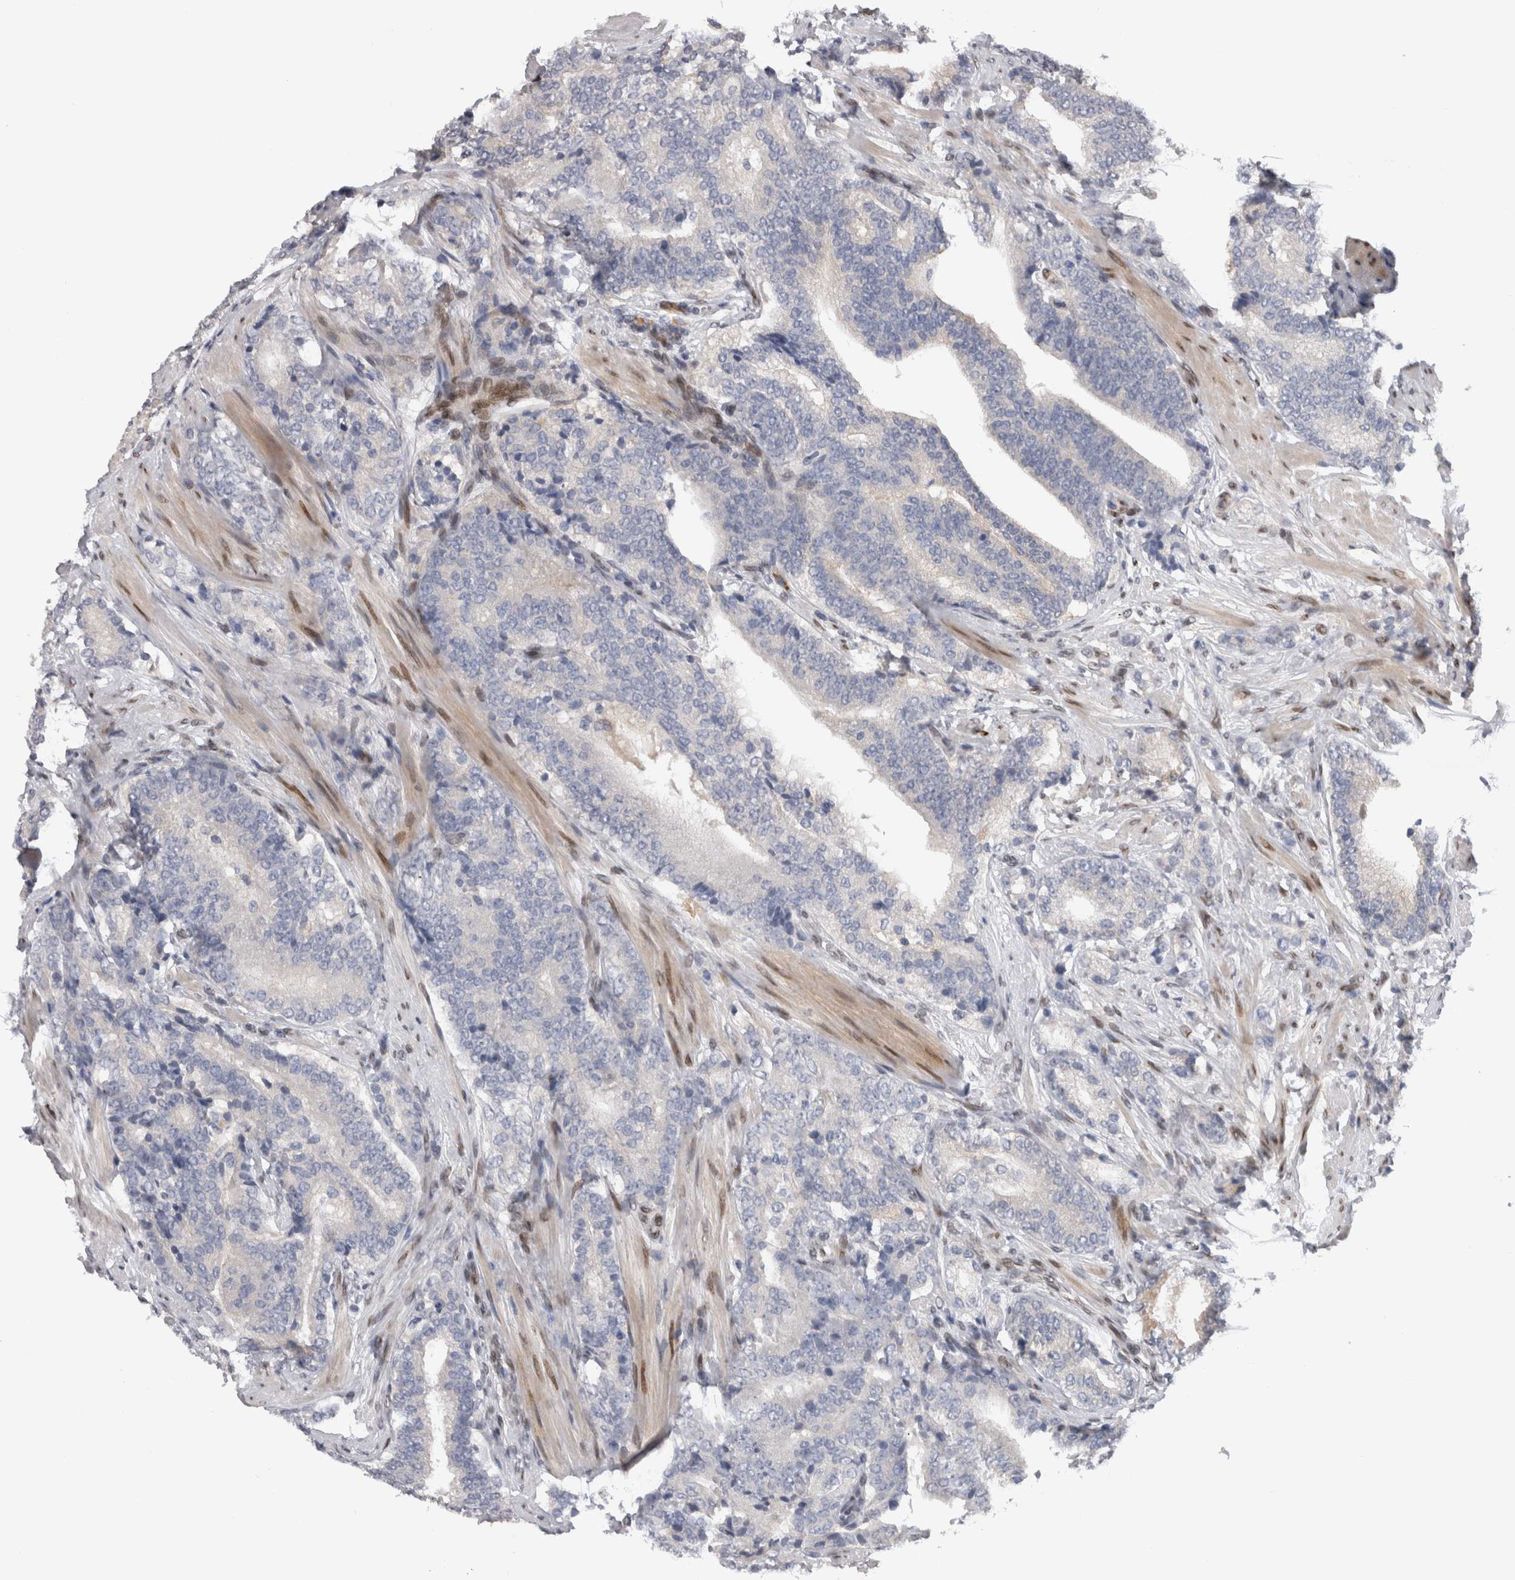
{"staining": {"intensity": "negative", "quantity": "none", "location": "none"}, "tissue": "prostate cancer", "cell_type": "Tumor cells", "image_type": "cancer", "snomed": [{"axis": "morphology", "description": "Adenocarcinoma, High grade"}, {"axis": "topography", "description": "Prostate"}], "caption": "High magnification brightfield microscopy of prostate high-grade adenocarcinoma stained with DAB (brown) and counterstained with hematoxylin (blue): tumor cells show no significant staining. (Brightfield microscopy of DAB (3,3'-diaminobenzidine) immunohistochemistry (IHC) at high magnification).", "gene": "DMTN", "patient": {"sex": "male", "age": 55}}